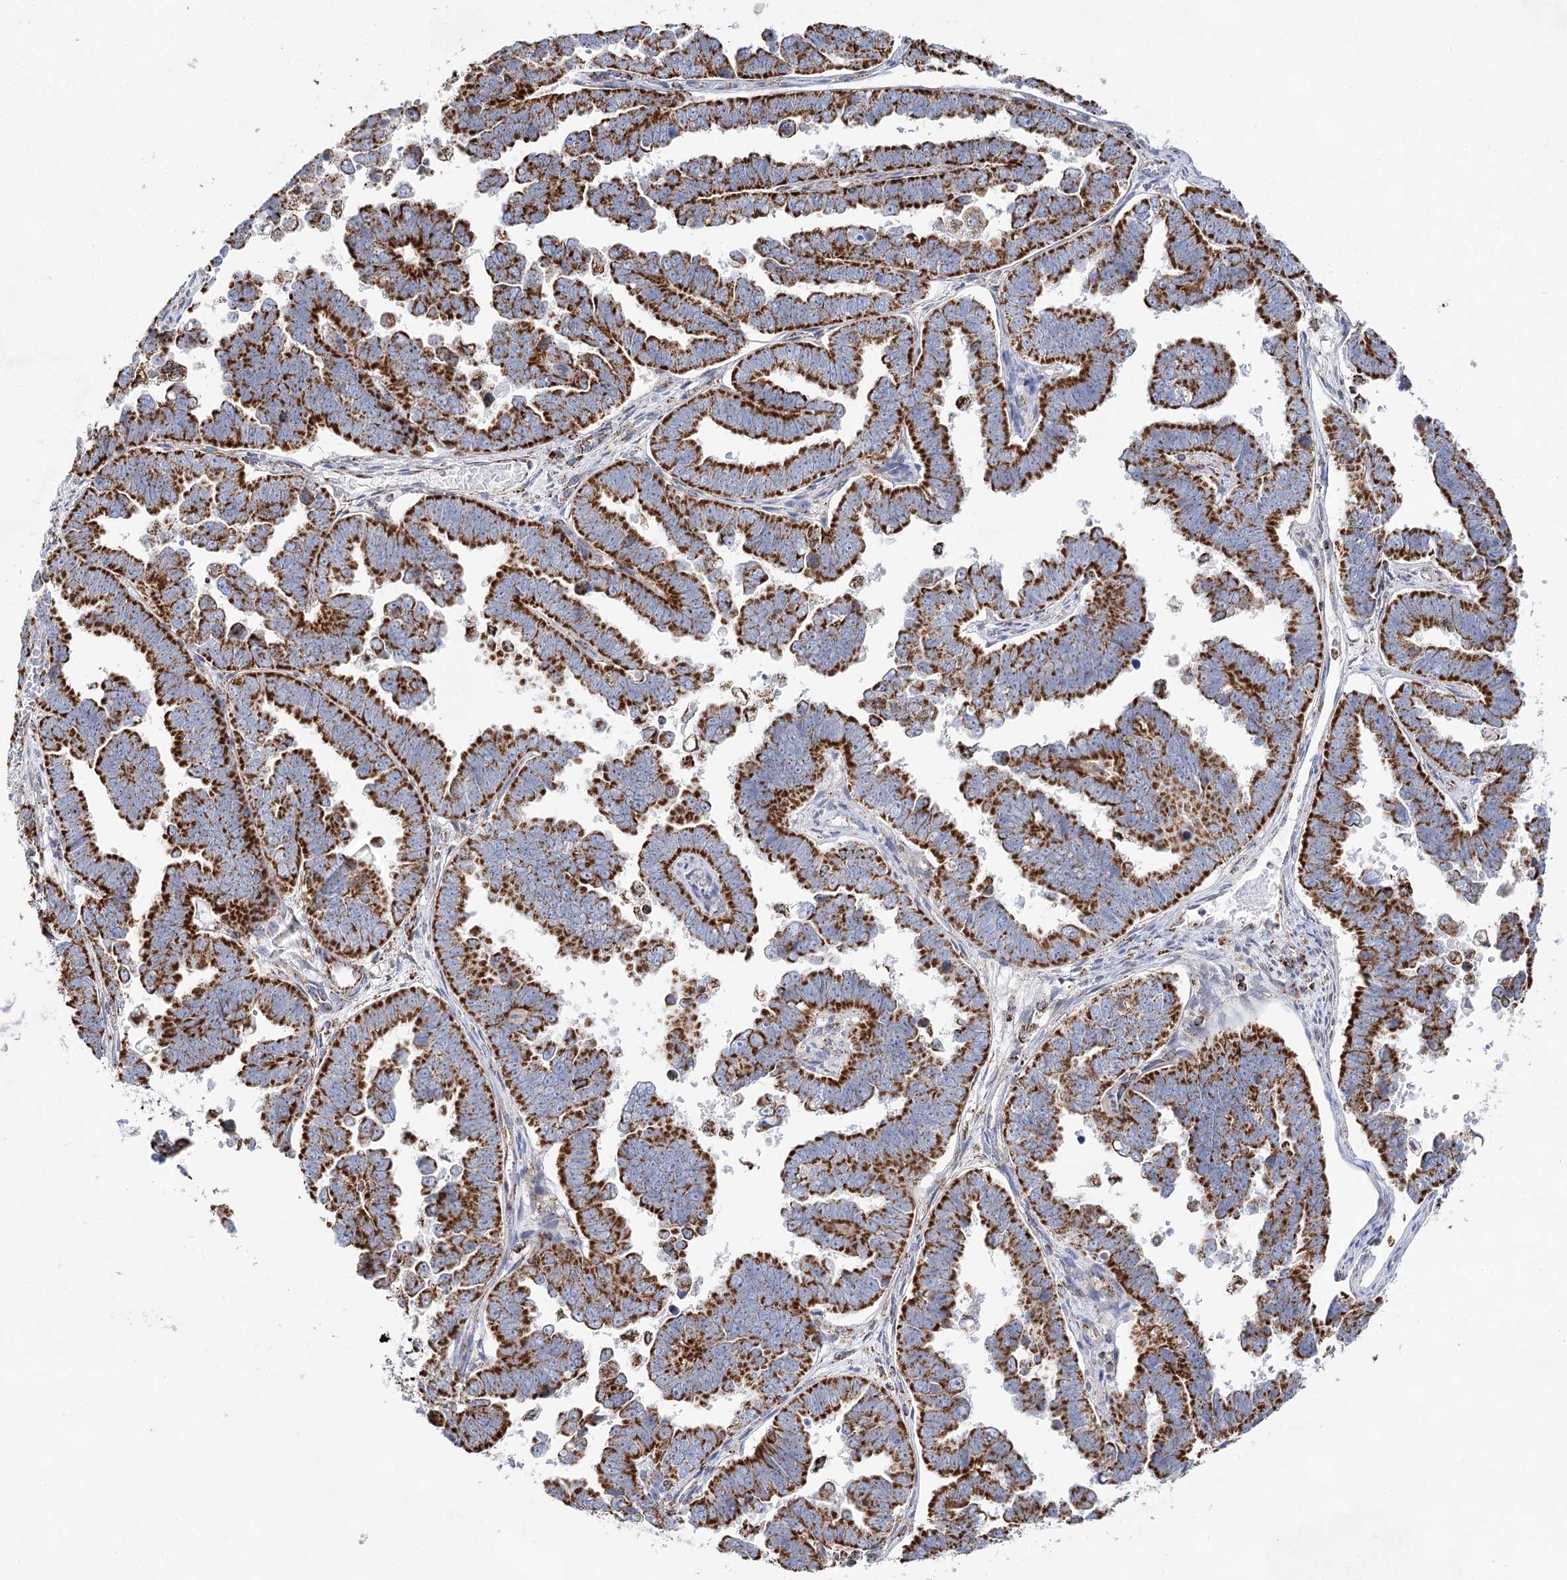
{"staining": {"intensity": "strong", "quantity": ">75%", "location": "cytoplasmic/membranous"}, "tissue": "endometrial cancer", "cell_type": "Tumor cells", "image_type": "cancer", "snomed": [{"axis": "morphology", "description": "Adenocarcinoma, NOS"}, {"axis": "topography", "description": "Endometrium"}], "caption": "Adenocarcinoma (endometrial) stained with a brown dye demonstrates strong cytoplasmic/membranous positive expression in approximately >75% of tumor cells.", "gene": "NADK2", "patient": {"sex": "female", "age": 75}}